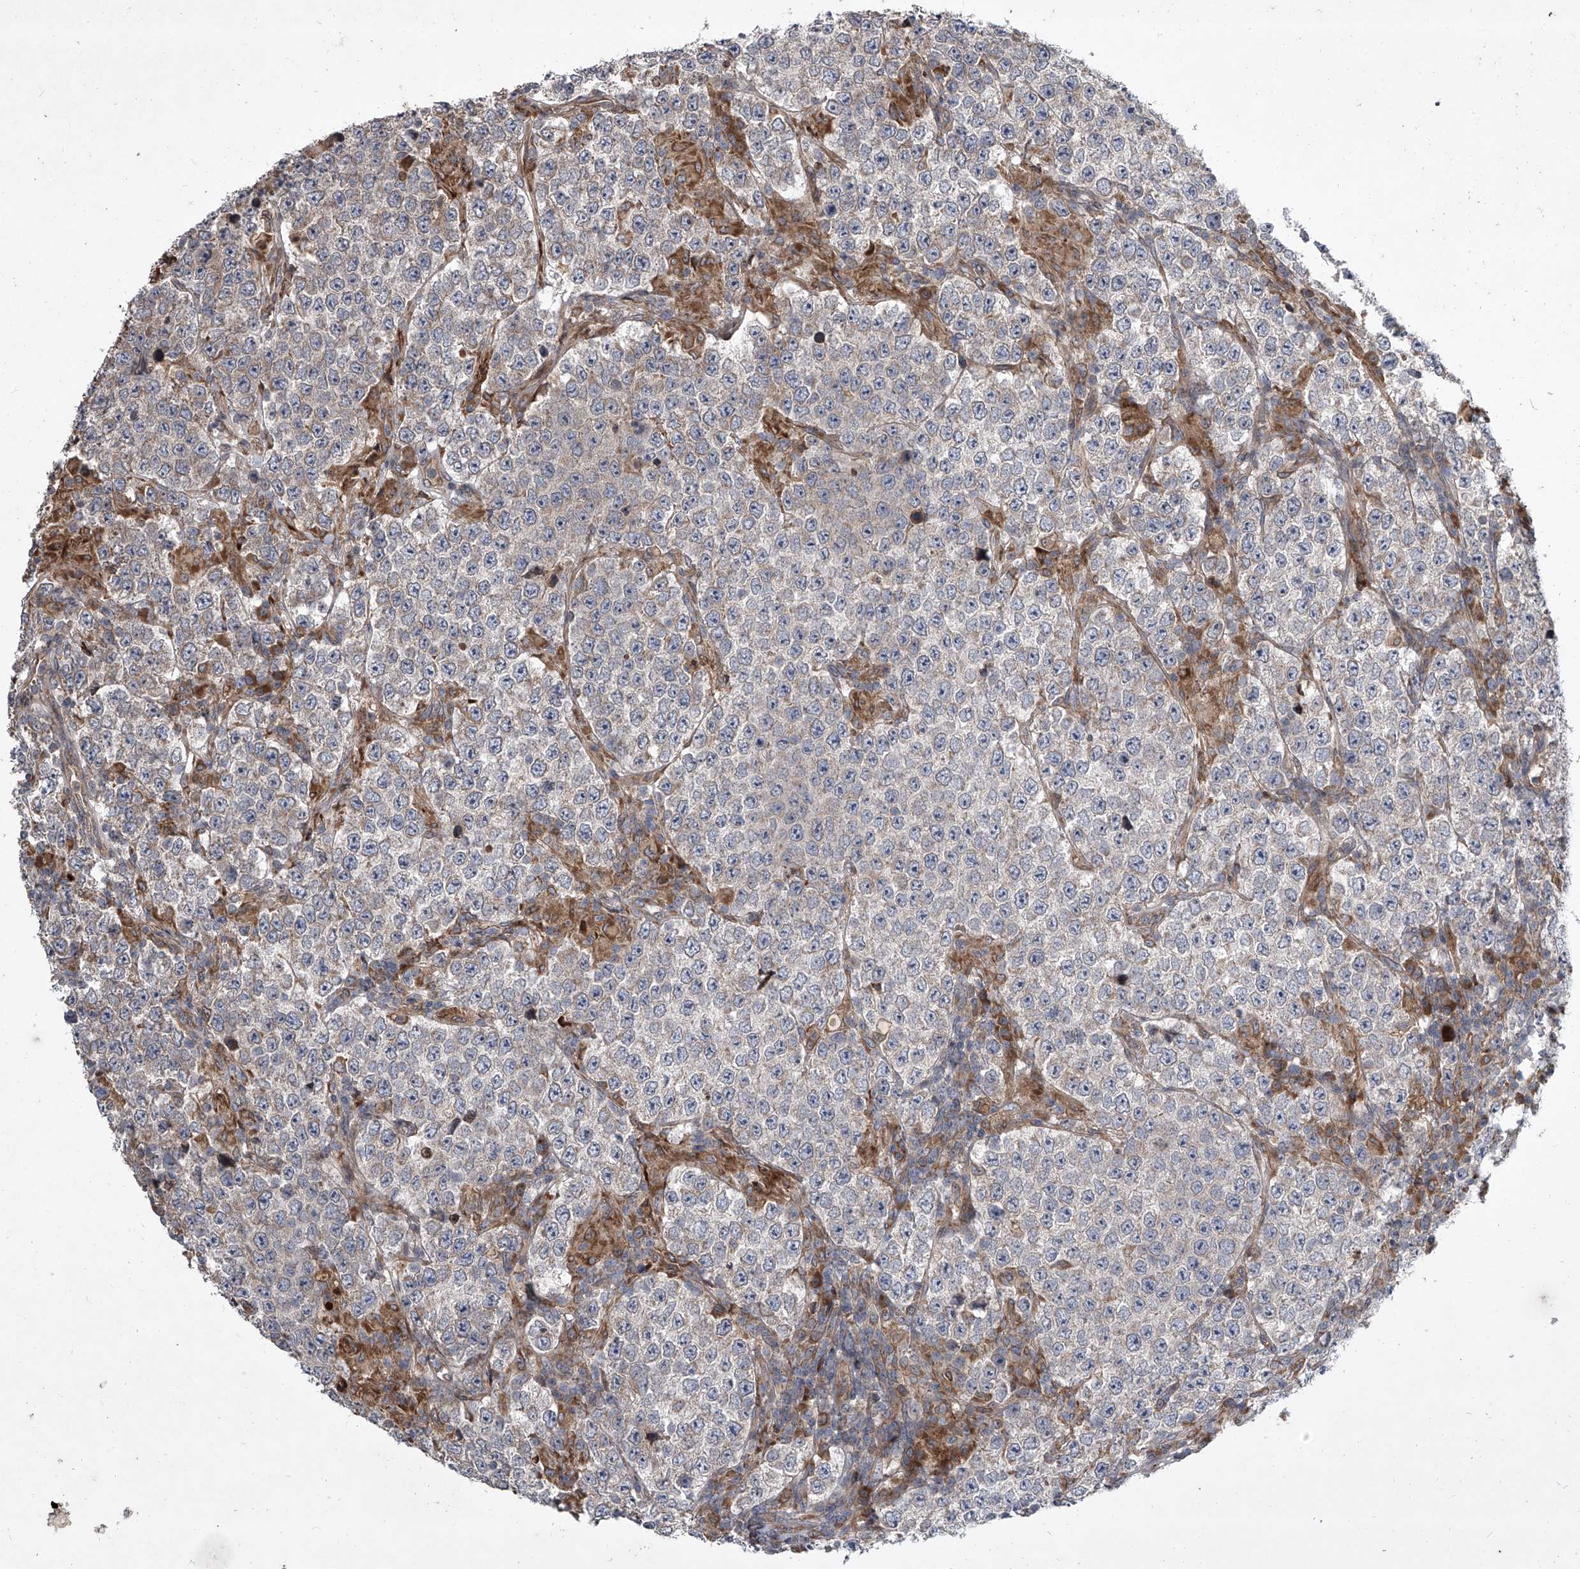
{"staining": {"intensity": "negative", "quantity": "none", "location": "none"}, "tissue": "testis cancer", "cell_type": "Tumor cells", "image_type": "cancer", "snomed": [{"axis": "morphology", "description": "Normal tissue, NOS"}, {"axis": "morphology", "description": "Urothelial carcinoma, High grade"}, {"axis": "morphology", "description": "Seminoma, NOS"}, {"axis": "morphology", "description": "Carcinoma, Embryonal, NOS"}, {"axis": "topography", "description": "Urinary bladder"}, {"axis": "topography", "description": "Testis"}], "caption": "A photomicrograph of human embryonal carcinoma (testis) is negative for staining in tumor cells.", "gene": "EVA1C", "patient": {"sex": "male", "age": 41}}